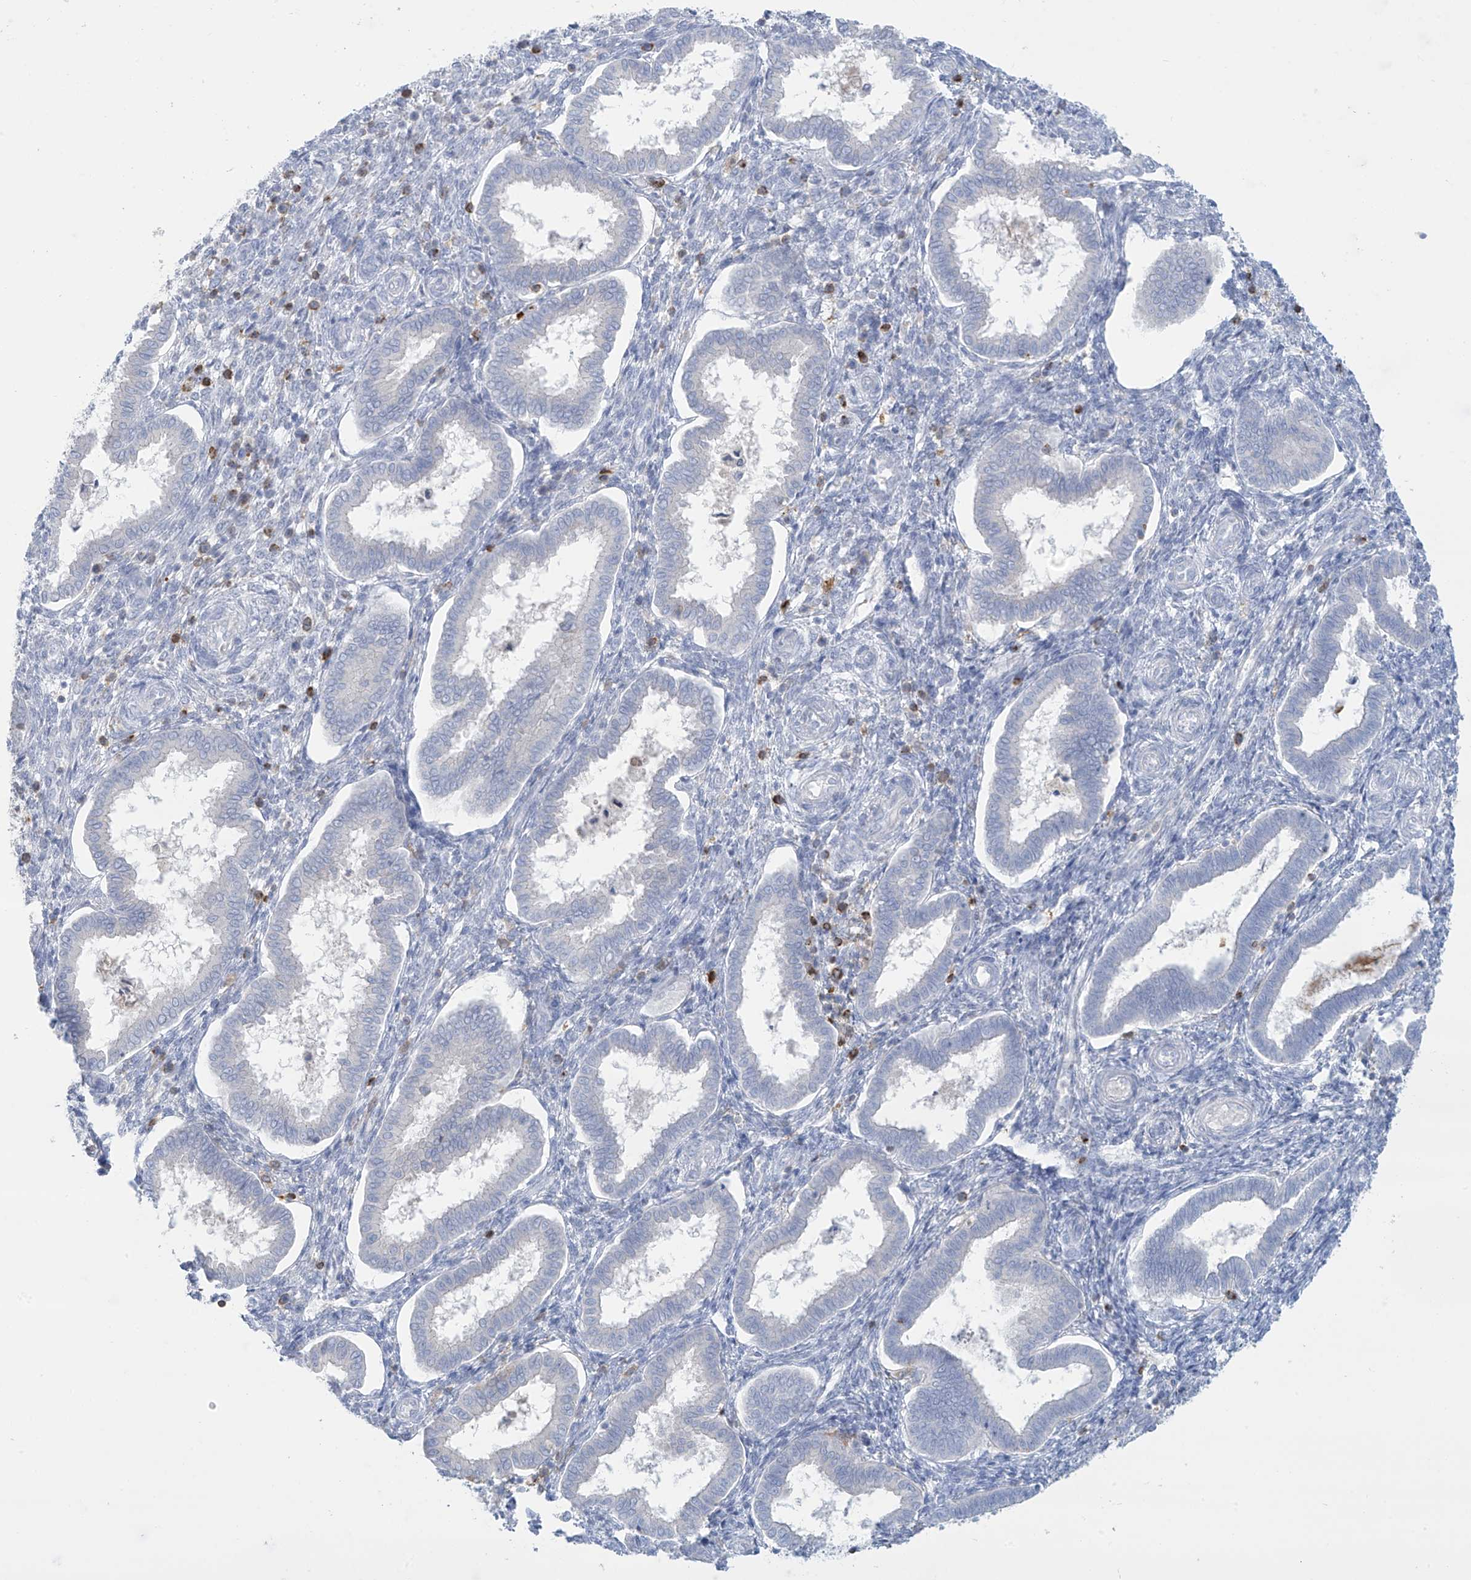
{"staining": {"intensity": "negative", "quantity": "none", "location": "none"}, "tissue": "endometrium", "cell_type": "Cells in endometrial stroma", "image_type": "normal", "snomed": [{"axis": "morphology", "description": "Normal tissue, NOS"}, {"axis": "topography", "description": "Endometrium"}], "caption": "A high-resolution histopathology image shows IHC staining of unremarkable endometrium, which displays no significant expression in cells in endometrial stroma.", "gene": "TRMT2B", "patient": {"sex": "female", "age": 24}}